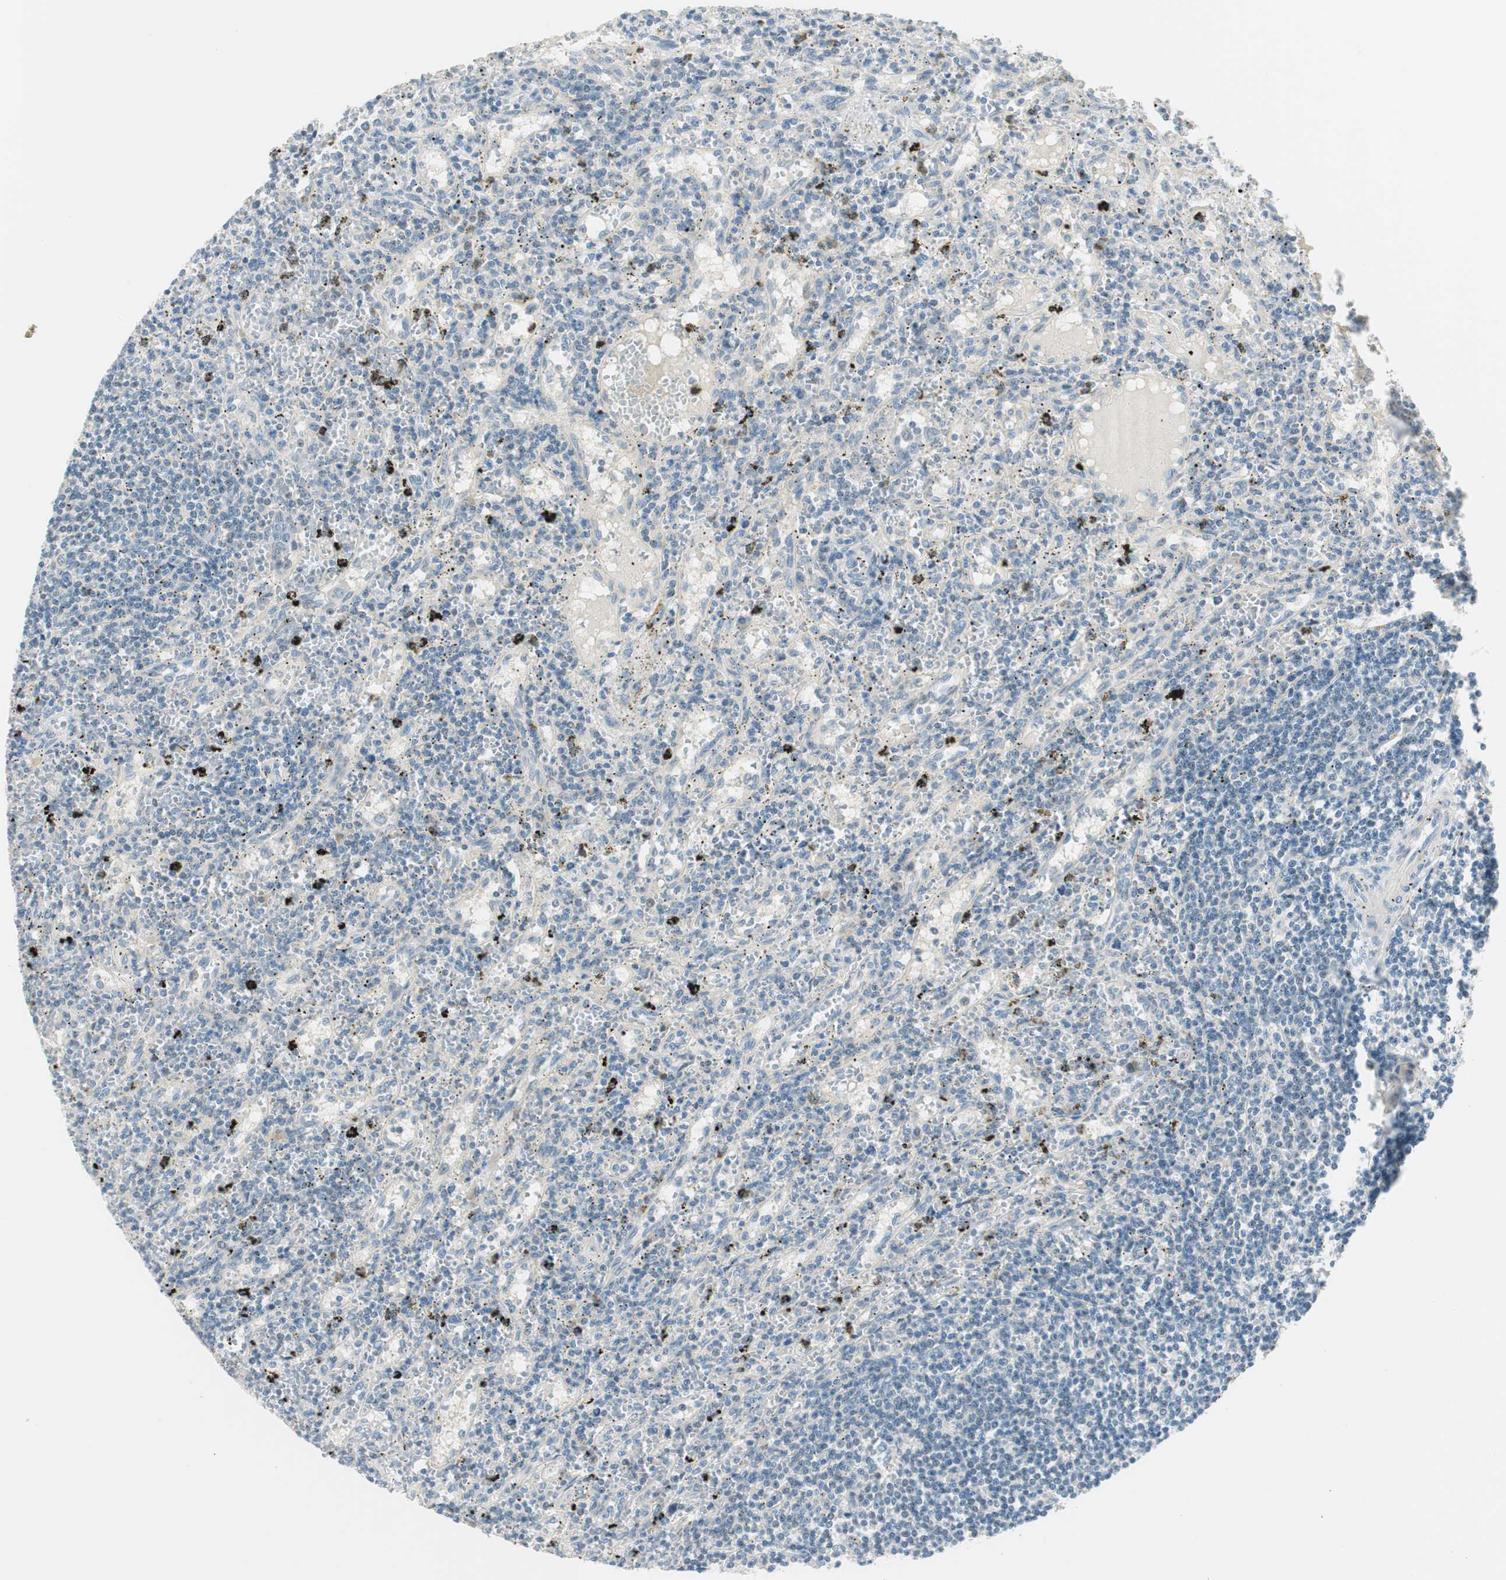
{"staining": {"intensity": "negative", "quantity": "none", "location": "none"}, "tissue": "lymphoma", "cell_type": "Tumor cells", "image_type": "cancer", "snomed": [{"axis": "morphology", "description": "Malignant lymphoma, non-Hodgkin's type, Low grade"}, {"axis": "topography", "description": "Spleen"}], "caption": "A micrograph of human malignant lymphoma, non-Hodgkin's type (low-grade) is negative for staining in tumor cells.", "gene": "TACR3", "patient": {"sex": "male", "age": 76}}